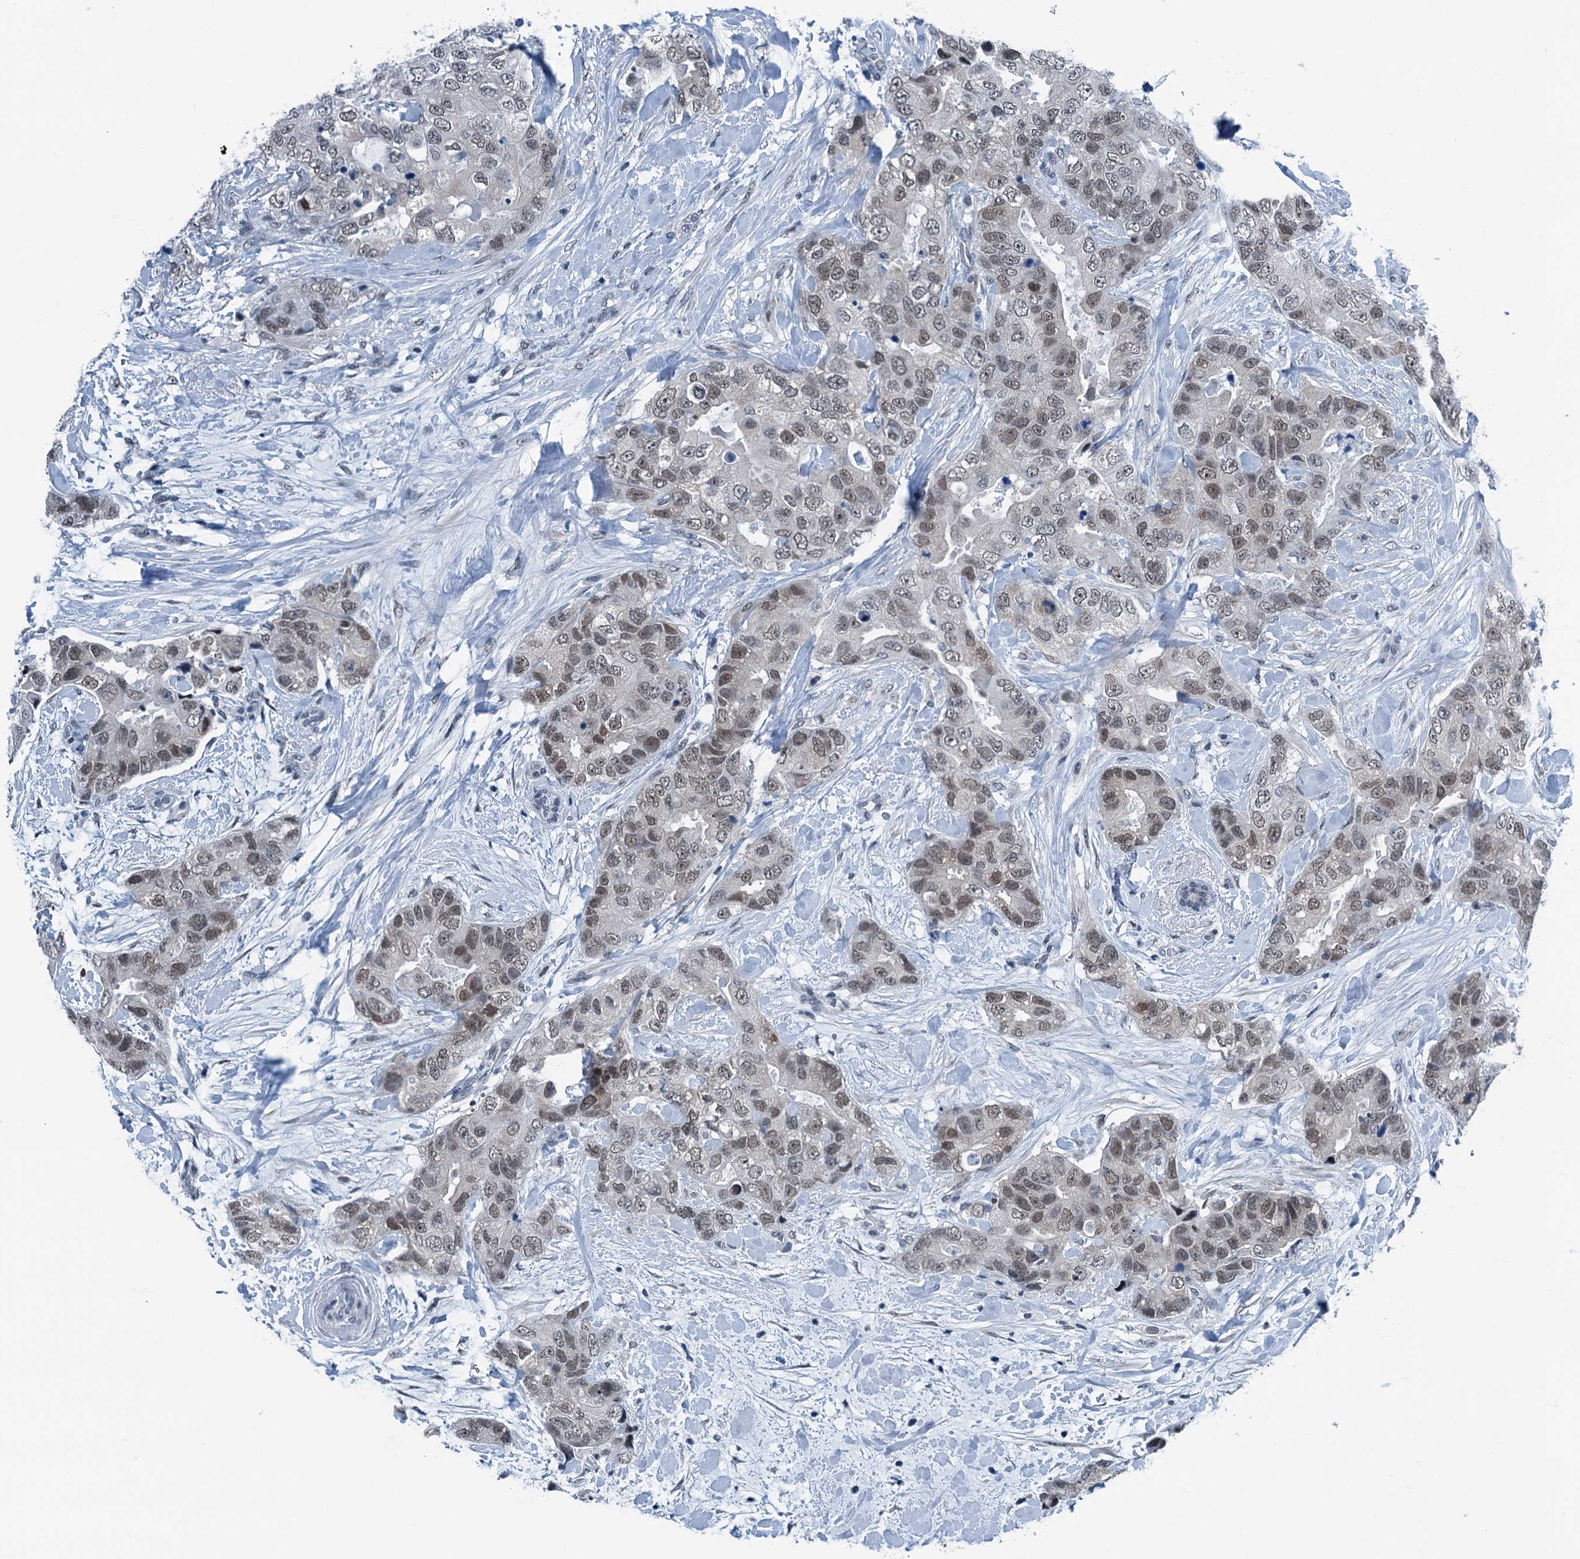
{"staining": {"intensity": "weak", "quantity": "25%-75%", "location": "nuclear"}, "tissue": "breast cancer", "cell_type": "Tumor cells", "image_type": "cancer", "snomed": [{"axis": "morphology", "description": "Duct carcinoma"}, {"axis": "topography", "description": "Breast"}], "caption": "The immunohistochemical stain labels weak nuclear positivity in tumor cells of breast intraductal carcinoma tissue. (Stains: DAB in brown, nuclei in blue, Microscopy: brightfield microscopy at high magnification).", "gene": "TRPT1", "patient": {"sex": "female", "age": 62}}